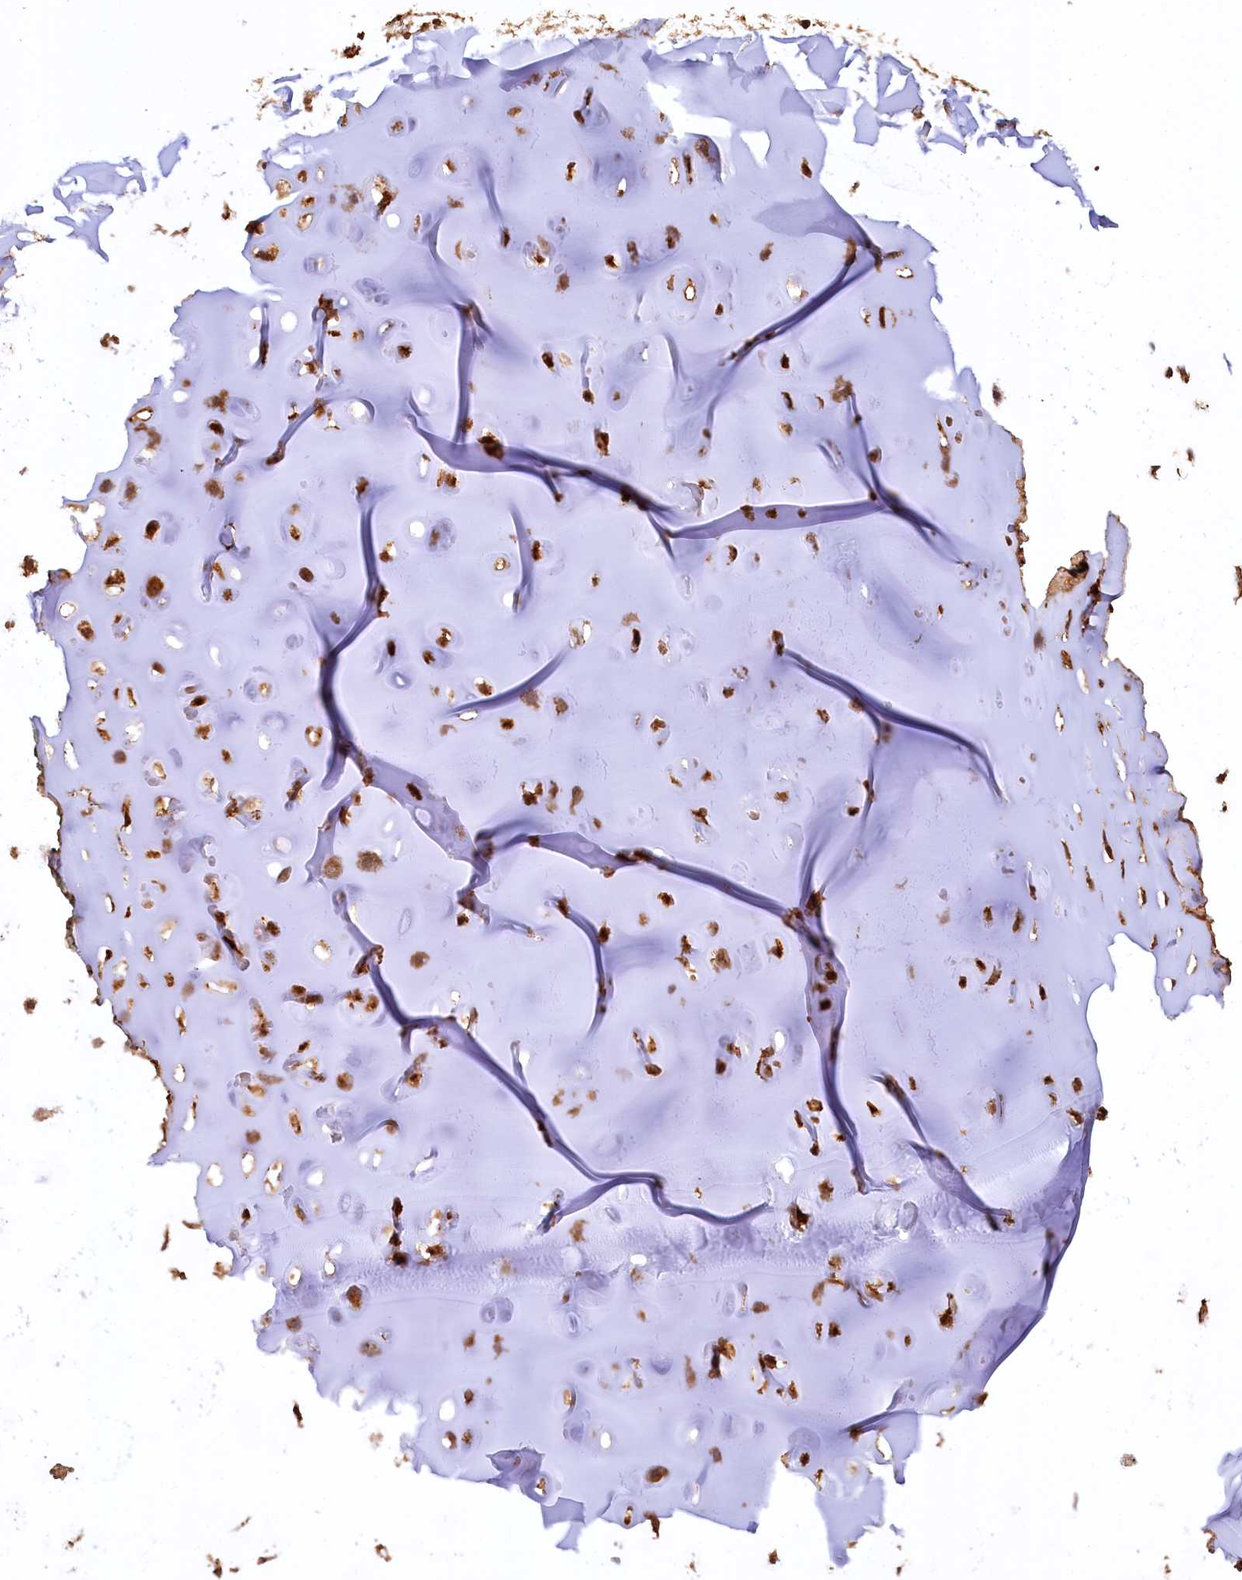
{"staining": {"intensity": "strong", "quantity": ">75%", "location": "cytoplasmic/membranous,nuclear"}, "tissue": "adipose tissue", "cell_type": "Adipocytes", "image_type": "normal", "snomed": [{"axis": "morphology", "description": "Normal tissue, NOS"}, {"axis": "morphology", "description": "Basal cell carcinoma"}, {"axis": "topography", "description": "Cartilage tissue"}, {"axis": "topography", "description": "Nasopharynx"}, {"axis": "topography", "description": "Oral tissue"}], "caption": "The immunohistochemical stain labels strong cytoplasmic/membranous,nuclear expression in adipocytes of benign adipose tissue.", "gene": "STUB1", "patient": {"sex": "female", "age": 77}}